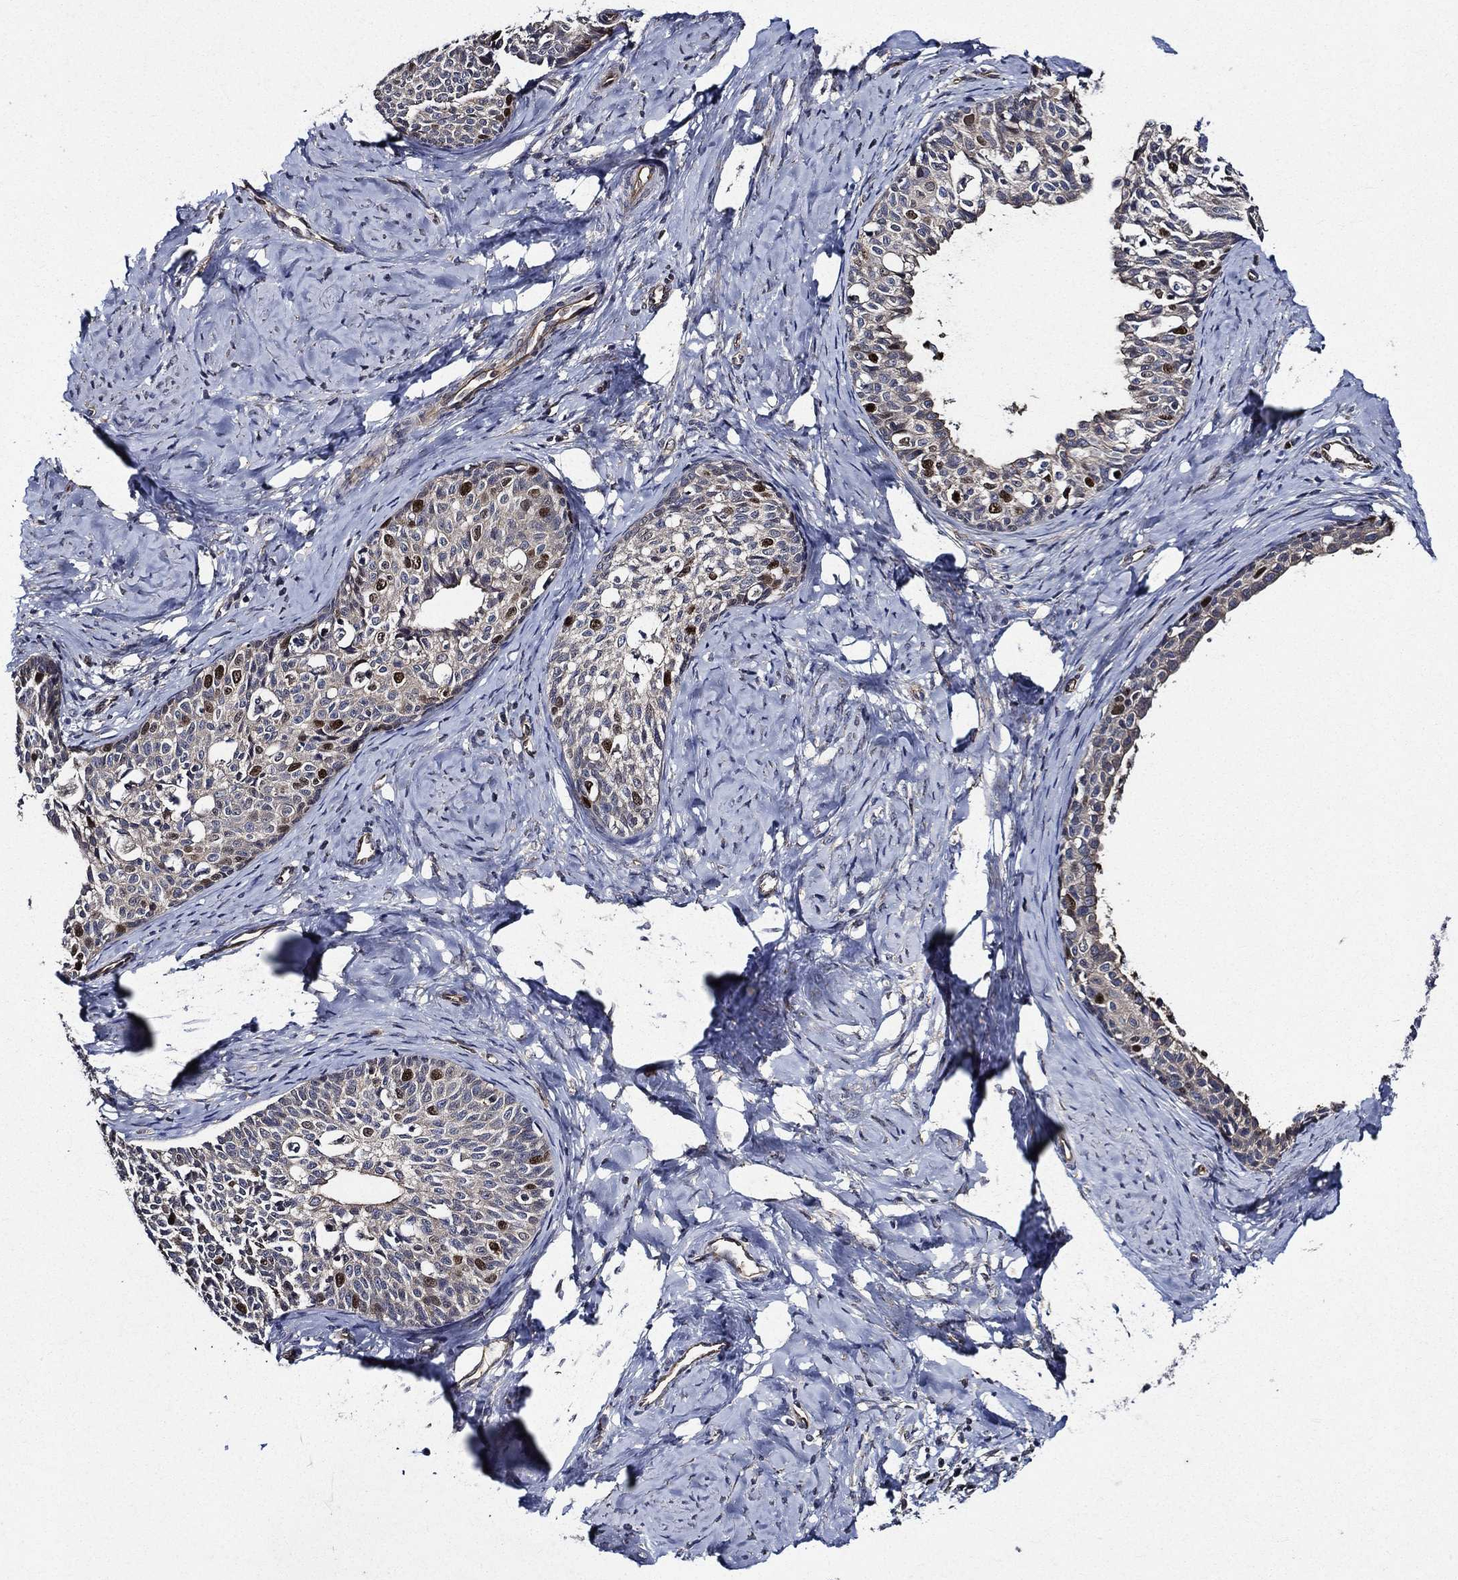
{"staining": {"intensity": "strong", "quantity": "<25%", "location": "nuclear"}, "tissue": "cervical cancer", "cell_type": "Tumor cells", "image_type": "cancer", "snomed": [{"axis": "morphology", "description": "Squamous cell carcinoma, NOS"}, {"axis": "topography", "description": "Cervix"}], "caption": "Immunohistochemical staining of human cervical cancer displays strong nuclear protein expression in about <25% of tumor cells.", "gene": "KIF20B", "patient": {"sex": "female", "age": 51}}